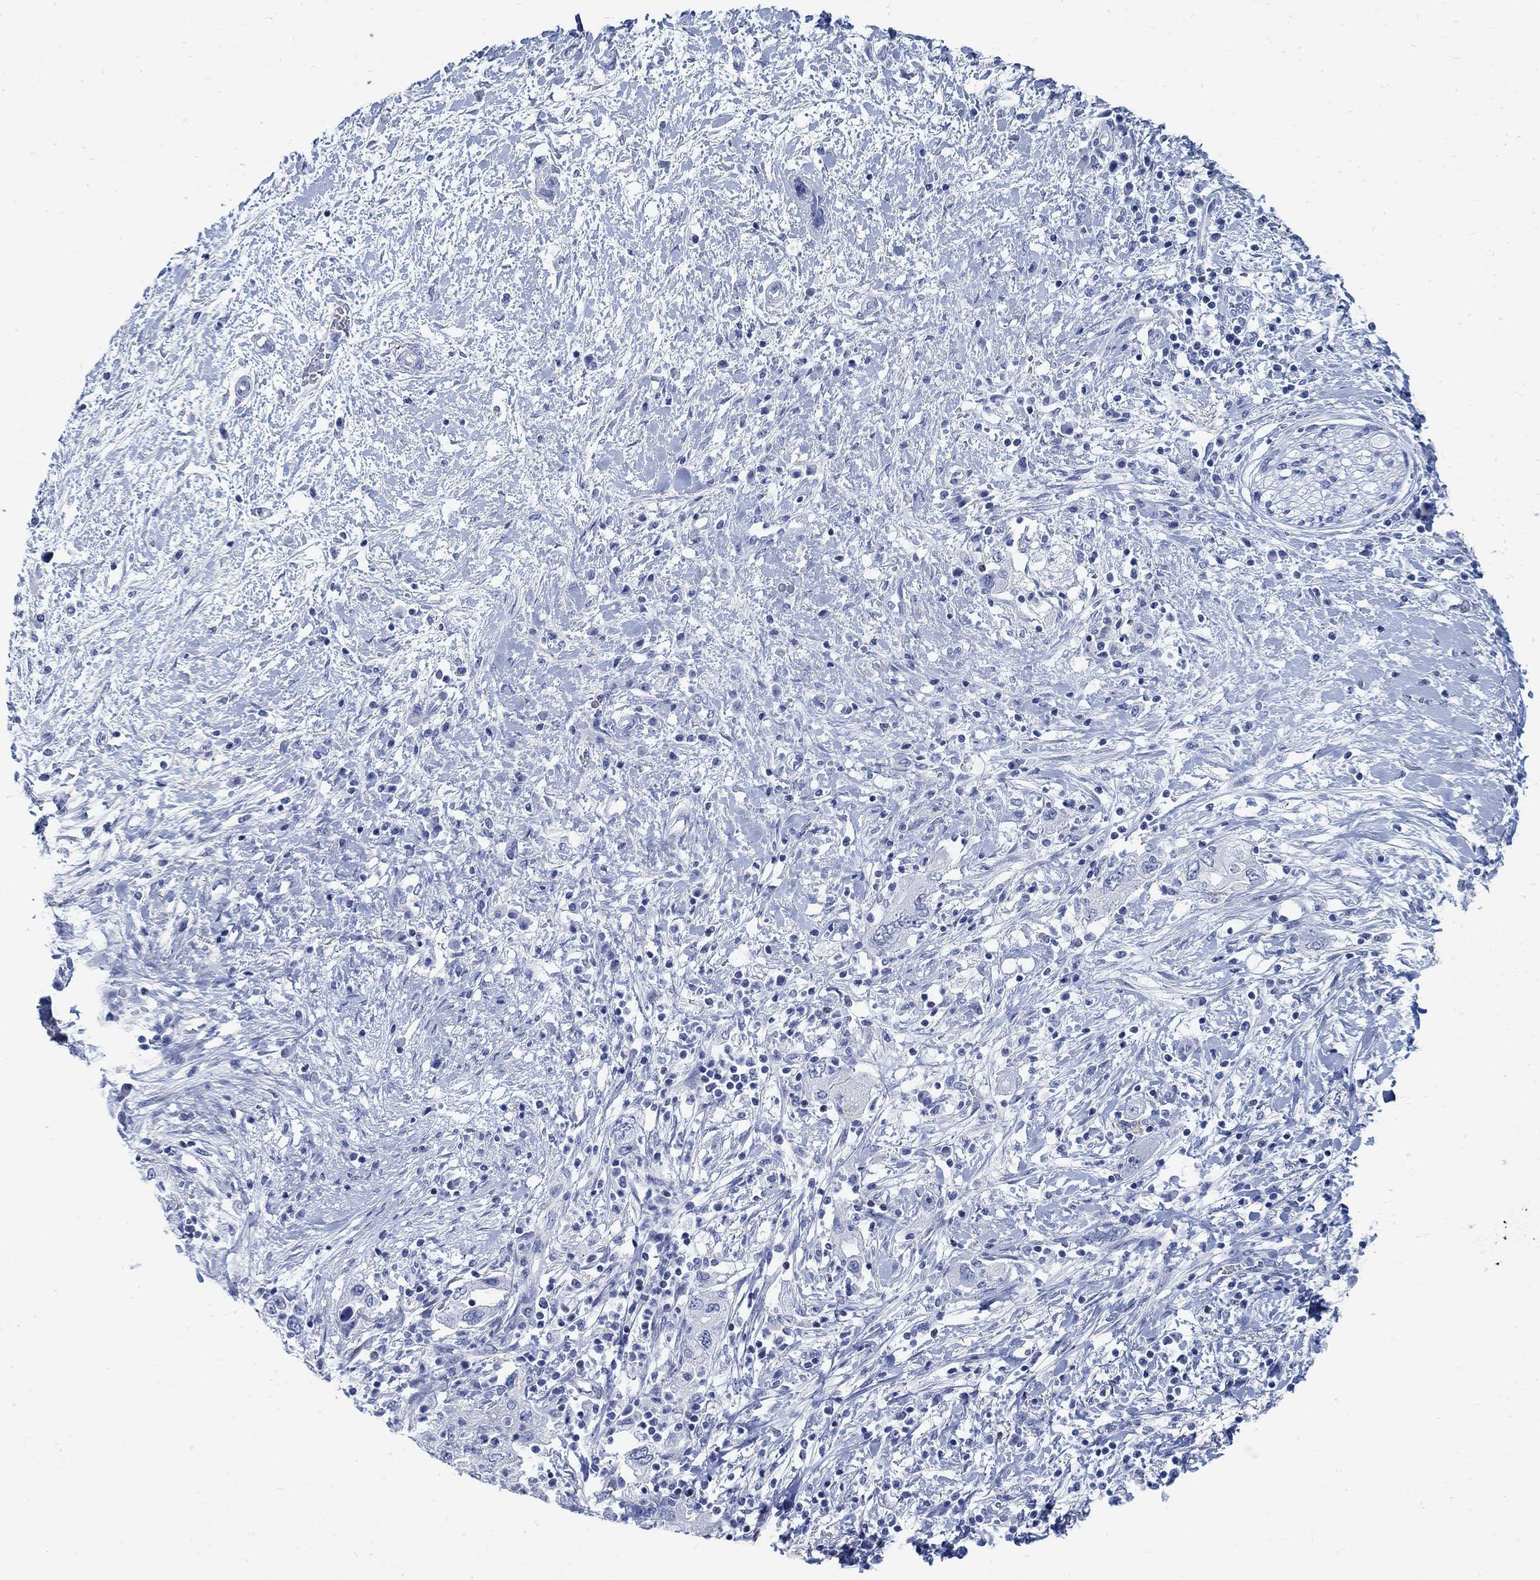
{"staining": {"intensity": "negative", "quantity": "none", "location": "none"}, "tissue": "pancreatic cancer", "cell_type": "Tumor cells", "image_type": "cancer", "snomed": [{"axis": "morphology", "description": "Adenocarcinoma, NOS"}, {"axis": "topography", "description": "Pancreas"}], "caption": "Immunohistochemical staining of human pancreatic cancer (adenocarcinoma) exhibits no significant positivity in tumor cells. (DAB immunohistochemistry (IHC), high magnification).", "gene": "RBM20", "patient": {"sex": "female", "age": 73}}